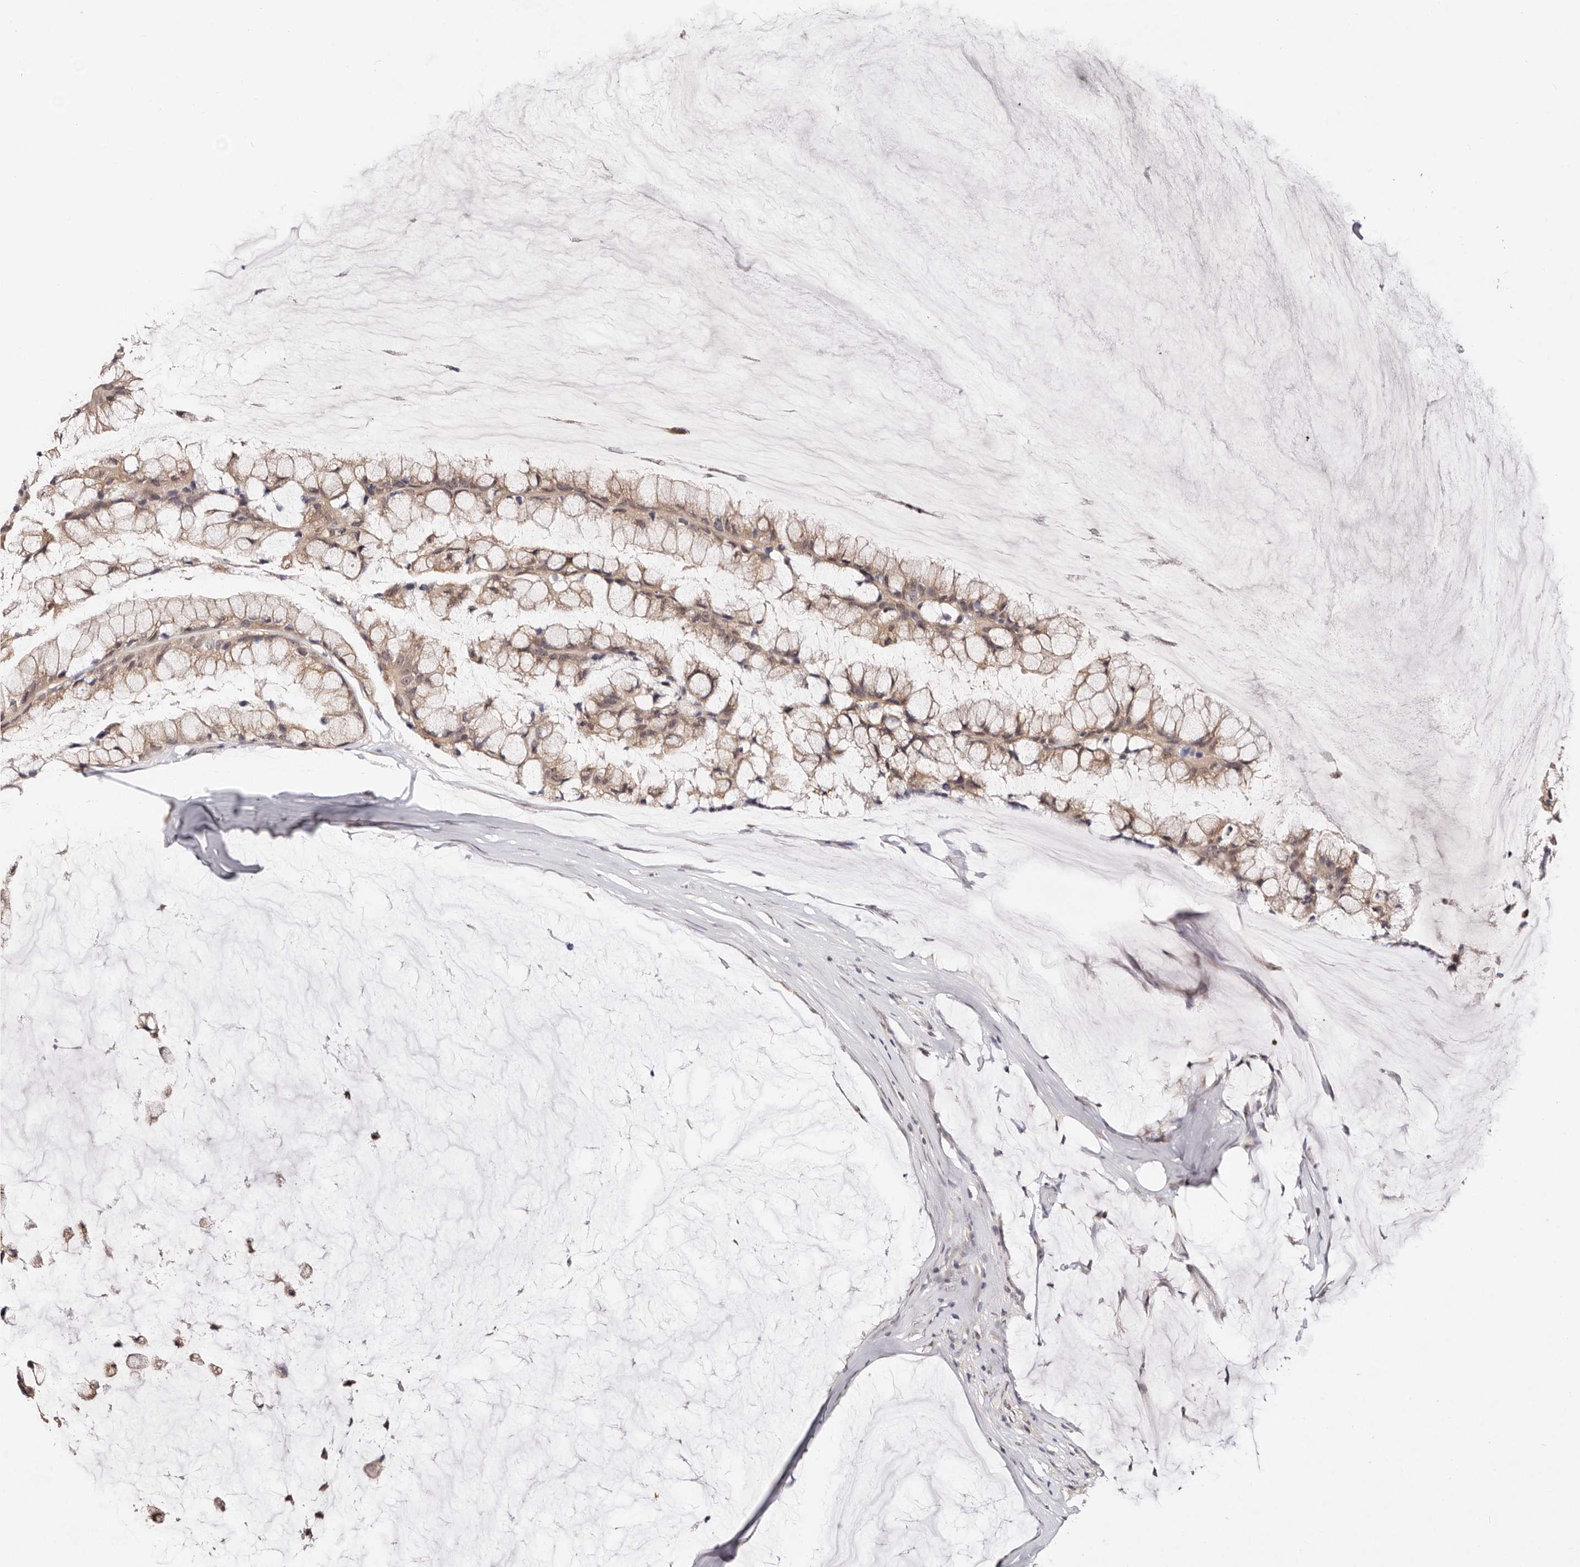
{"staining": {"intensity": "weak", "quantity": ">75%", "location": "cytoplasmic/membranous"}, "tissue": "ovarian cancer", "cell_type": "Tumor cells", "image_type": "cancer", "snomed": [{"axis": "morphology", "description": "Cystadenocarcinoma, mucinous, NOS"}, {"axis": "topography", "description": "Ovary"}], "caption": "Brown immunohistochemical staining in human ovarian mucinous cystadenocarcinoma reveals weak cytoplasmic/membranous staining in approximately >75% of tumor cells.", "gene": "VIPAS39", "patient": {"sex": "female", "age": 39}}